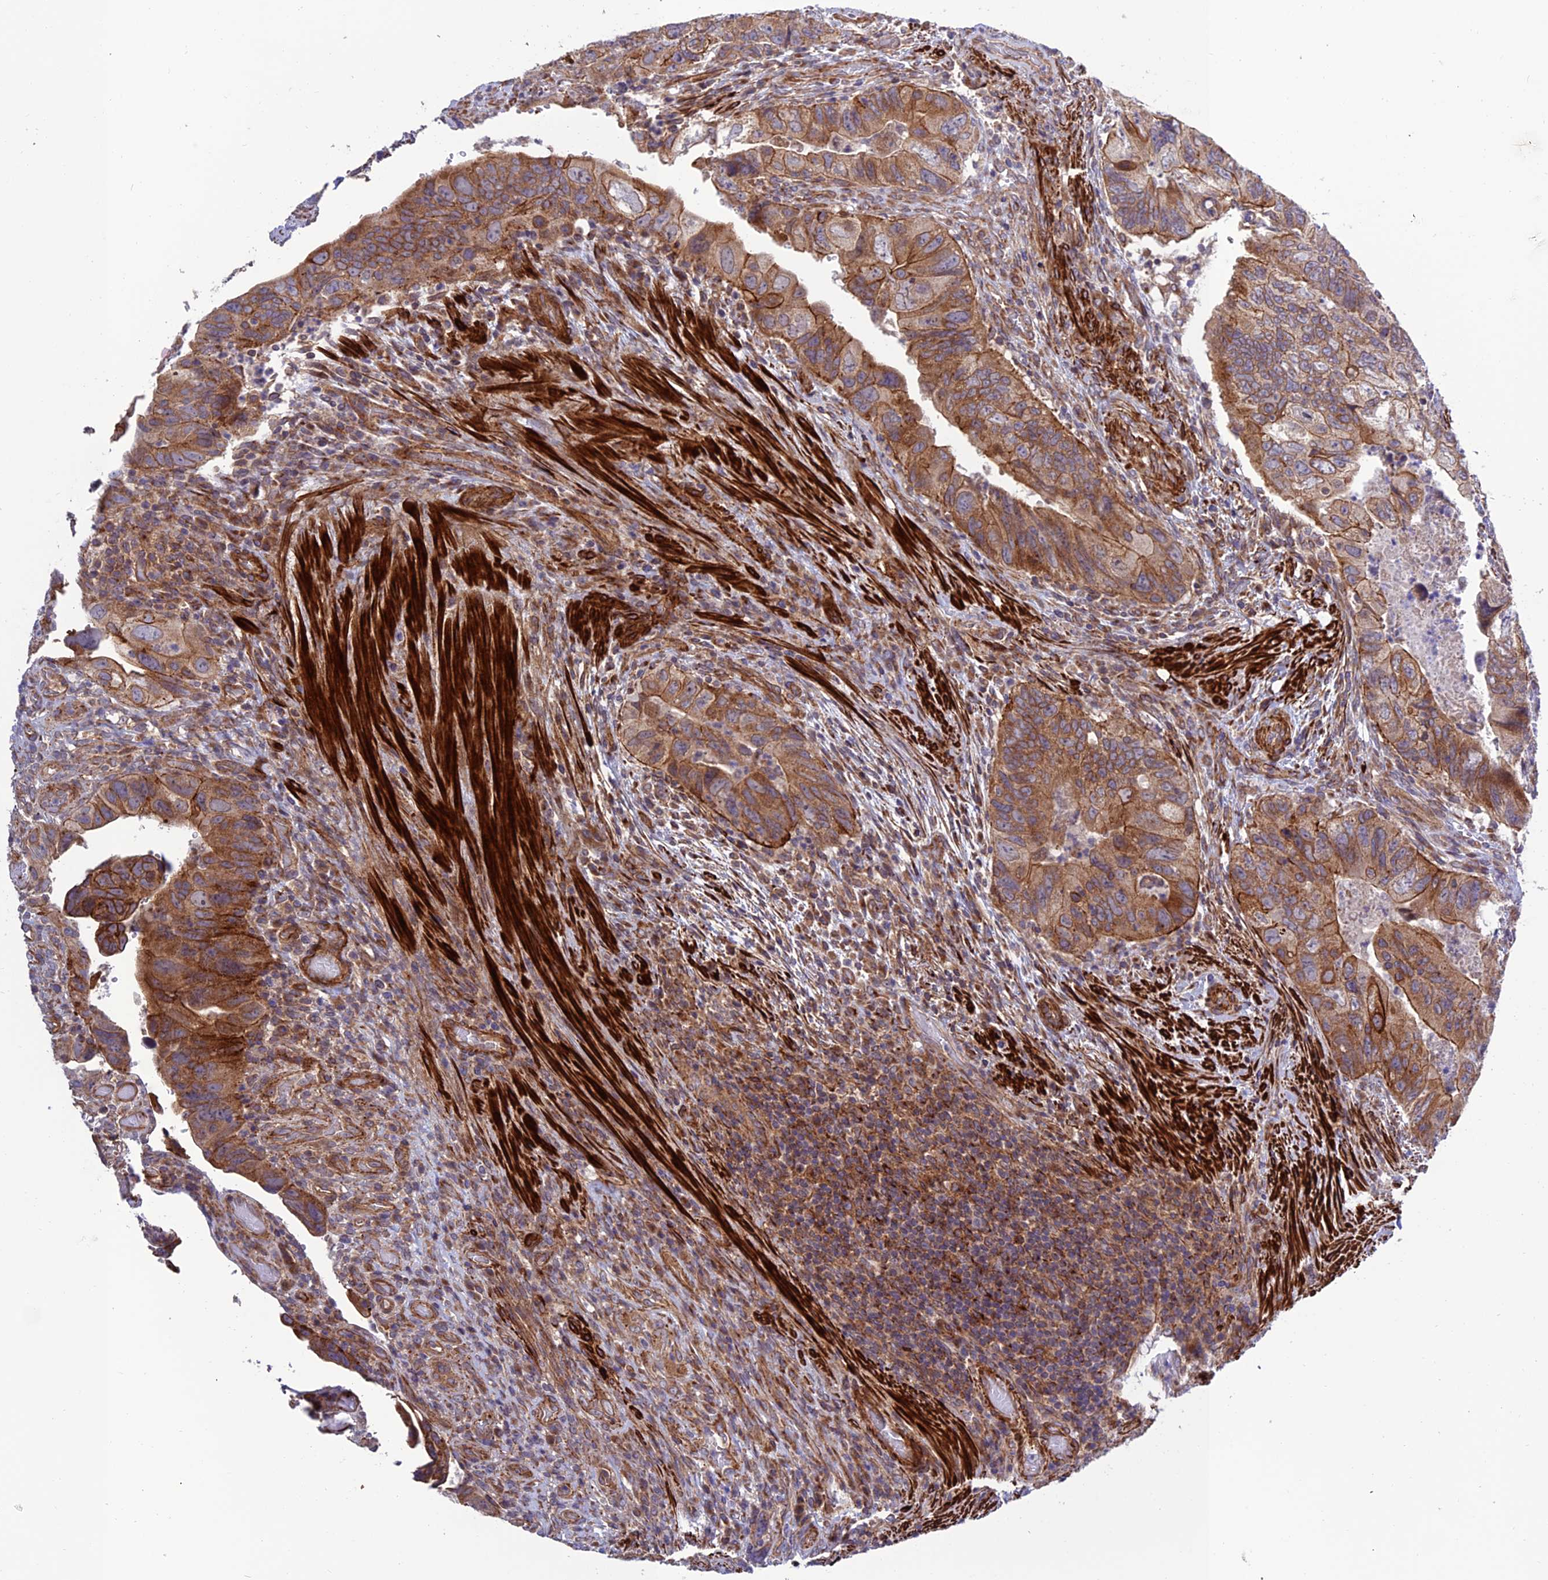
{"staining": {"intensity": "moderate", "quantity": ">75%", "location": "cytoplasmic/membranous"}, "tissue": "colorectal cancer", "cell_type": "Tumor cells", "image_type": "cancer", "snomed": [{"axis": "morphology", "description": "Adenocarcinoma, NOS"}, {"axis": "topography", "description": "Rectum"}], "caption": "Colorectal cancer (adenocarcinoma) was stained to show a protein in brown. There is medium levels of moderate cytoplasmic/membranous expression in about >75% of tumor cells. (brown staining indicates protein expression, while blue staining denotes nuclei).", "gene": "TNIP3", "patient": {"sex": "male", "age": 63}}